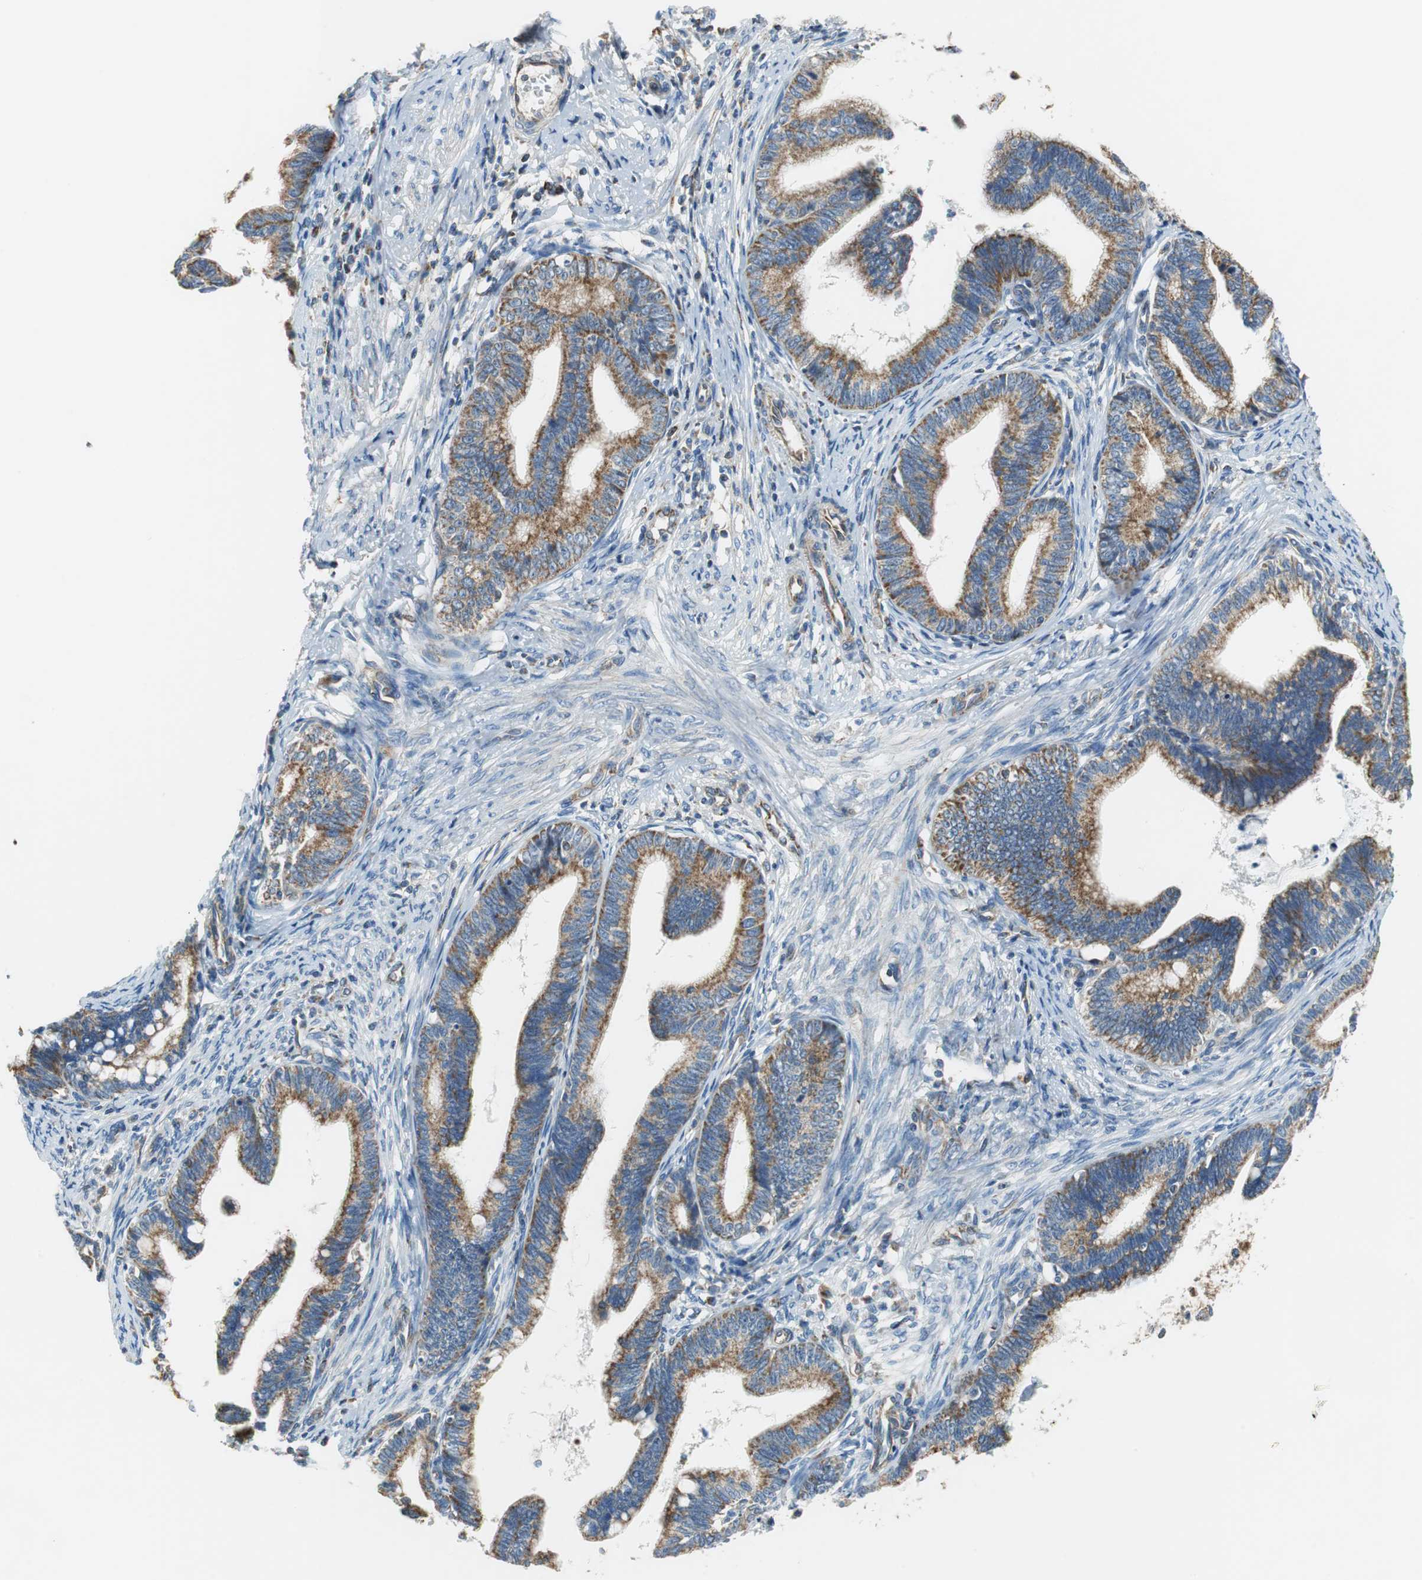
{"staining": {"intensity": "strong", "quantity": ">75%", "location": "cytoplasmic/membranous"}, "tissue": "cervical cancer", "cell_type": "Tumor cells", "image_type": "cancer", "snomed": [{"axis": "morphology", "description": "Adenocarcinoma, NOS"}, {"axis": "topography", "description": "Cervix"}], "caption": "Strong cytoplasmic/membranous staining is seen in about >75% of tumor cells in cervical cancer. The staining is performed using DAB brown chromogen to label protein expression. The nuclei are counter-stained blue using hematoxylin.", "gene": "GSTK1", "patient": {"sex": "female", "age": 36}}